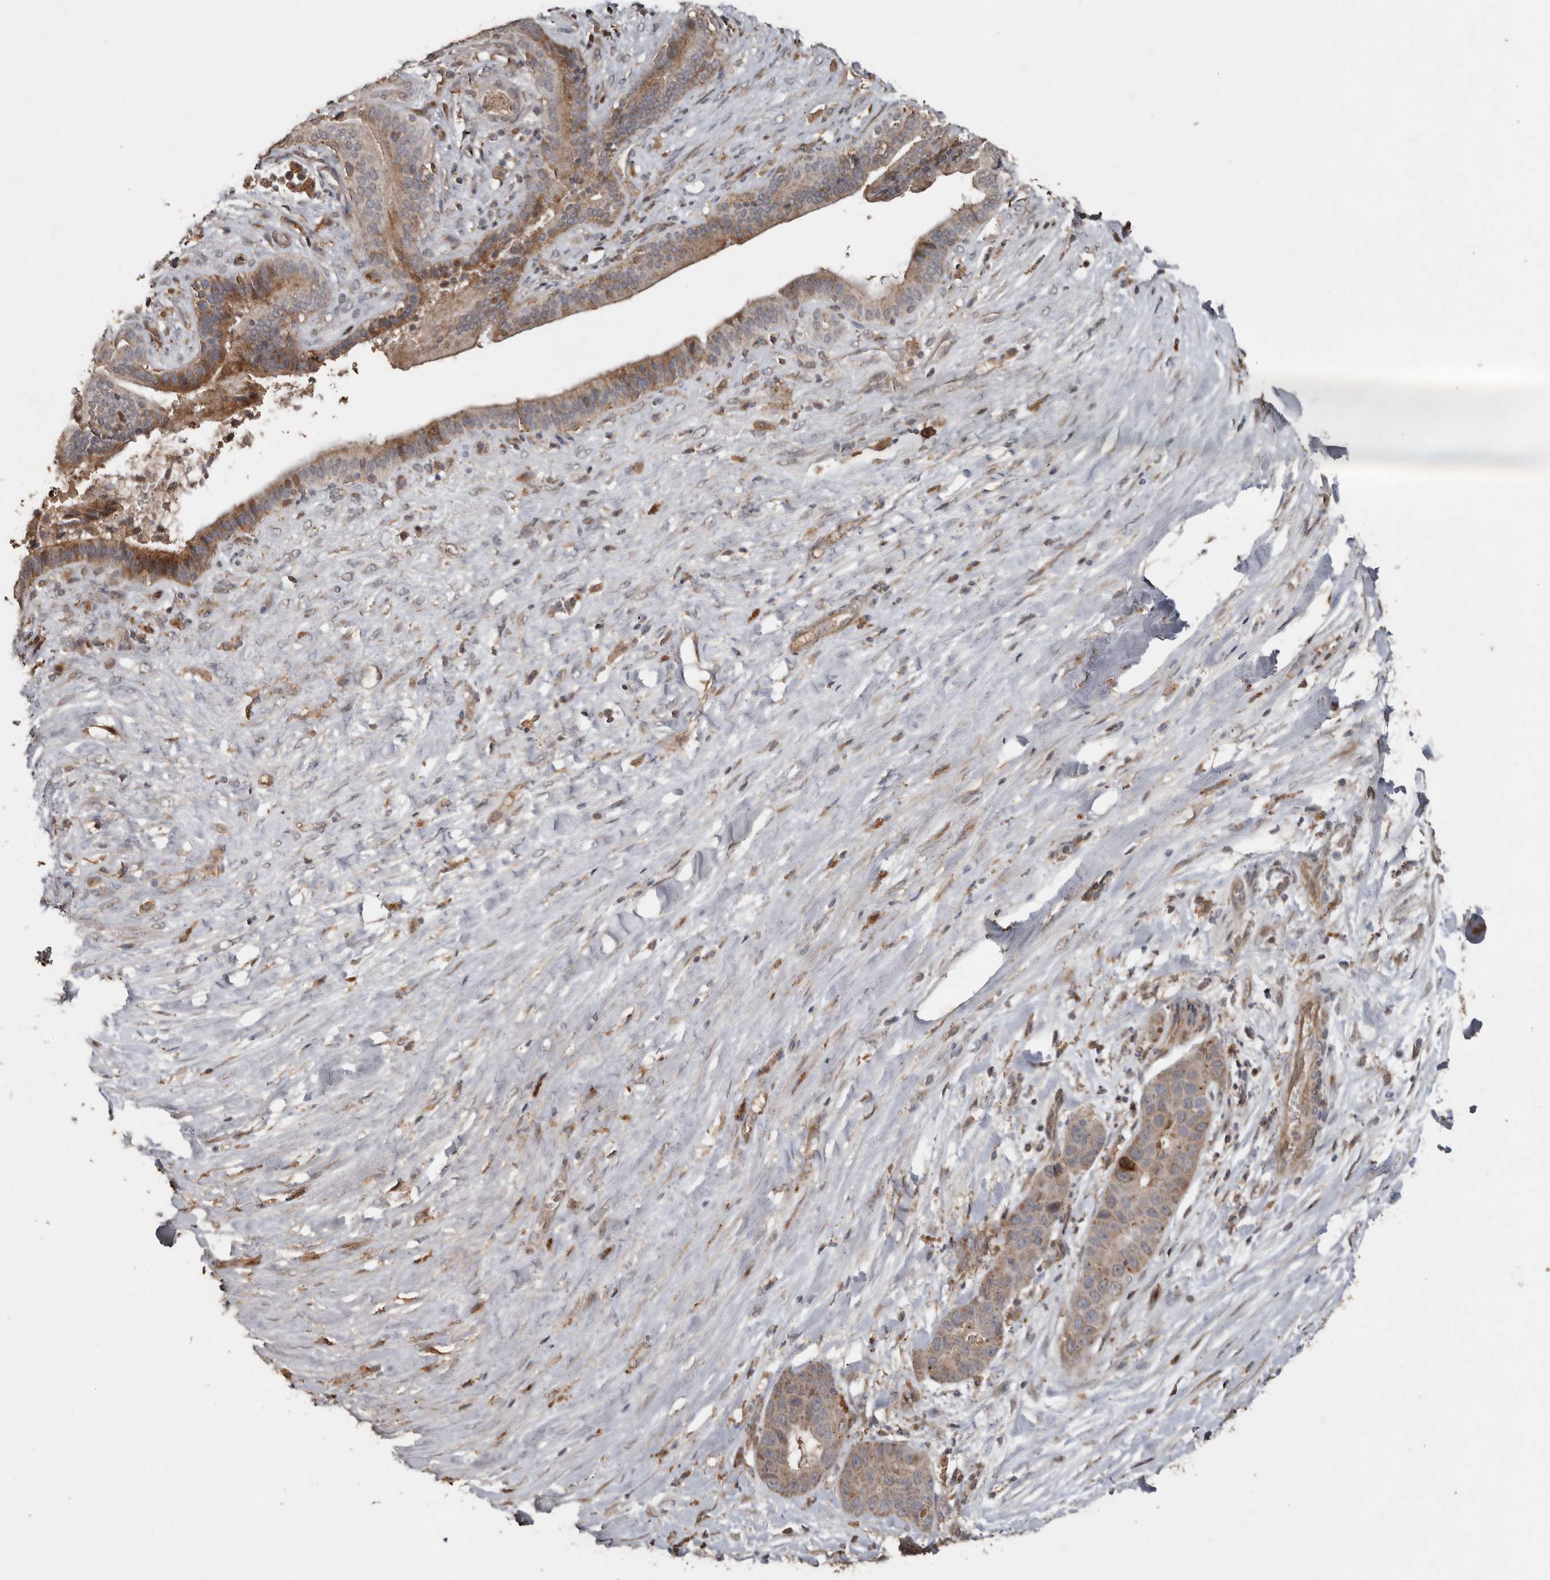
{"staining": {"intensity": "moderate", "quantity": ">75%", "location": "cytoplasmic/membranous"}, "tissue": "liver cancer", "cell_type": "Tumor cells", "image_type": "cancer", "snomed": [{"axis": "morphology", "description": "Cholangiocarcinoma"}, {"axis": "topography", "description": "Liver"}], "caption": "Liver cancer was stained to show a protein in brown. There is medium levels of moderate cytoplasmic/membranous staining in about >75% of tumor cells.", "gene": "RANBP17", "patient": {"sex": "female", "age": 52}}